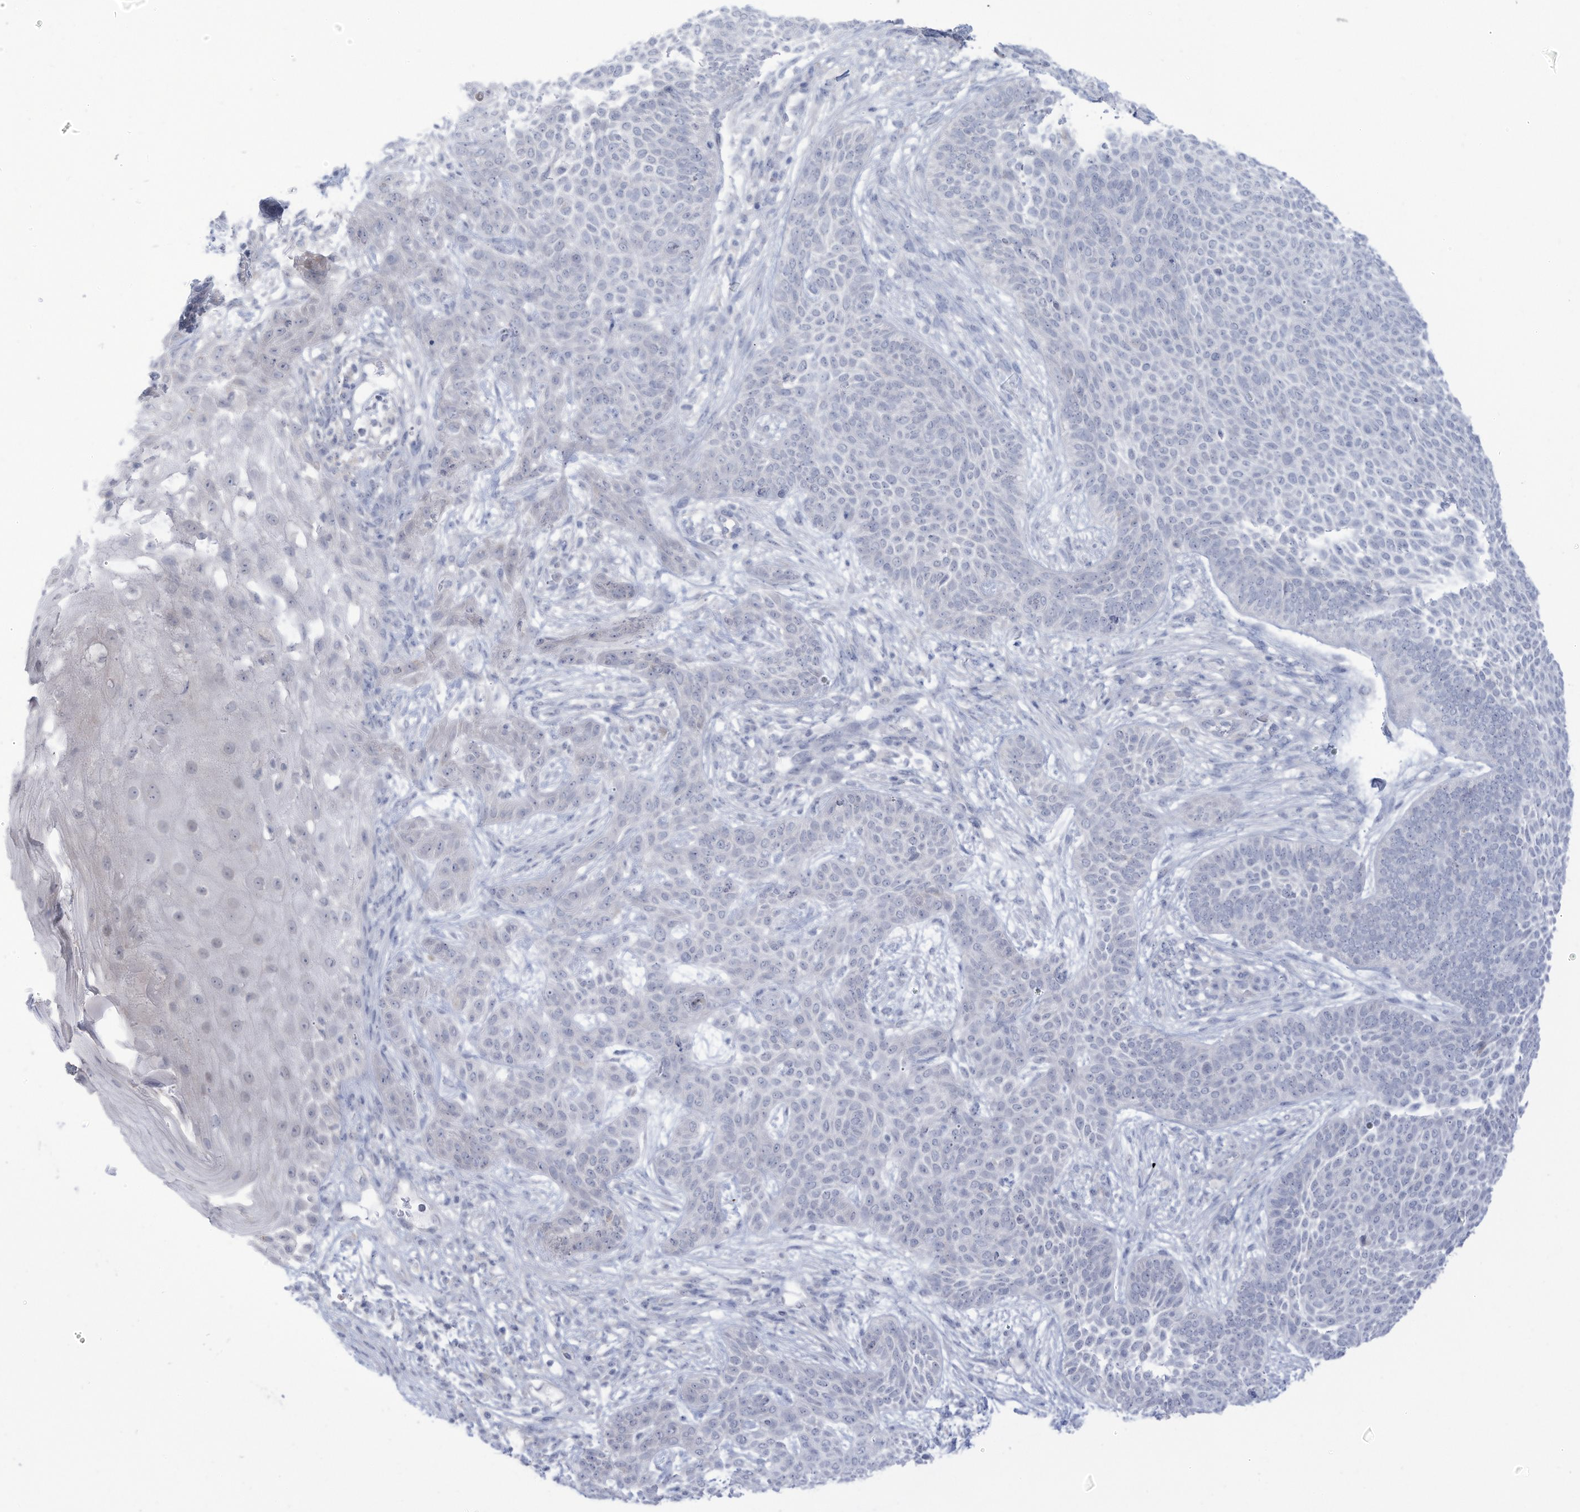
{"staining": {"intensity": "negative", "quantity": "none", "location": "none"}, "tissue": "skin cancer", "cell_type": "Tumor cells", "image_type": "cancer", "snomed": [{"axis": "morphology", "description": "Basal cell carcinoma"}, {"axis": "topography", "description": "Skin"}], "caption": "Immunohistochemistry (IHC) of human basal cell carcinoma (skin) demonstrates no staining in tumor cells. Nuclei are stained in blue.", "gene": "OGT", "patient": {"sex": "male", "age": 85}}